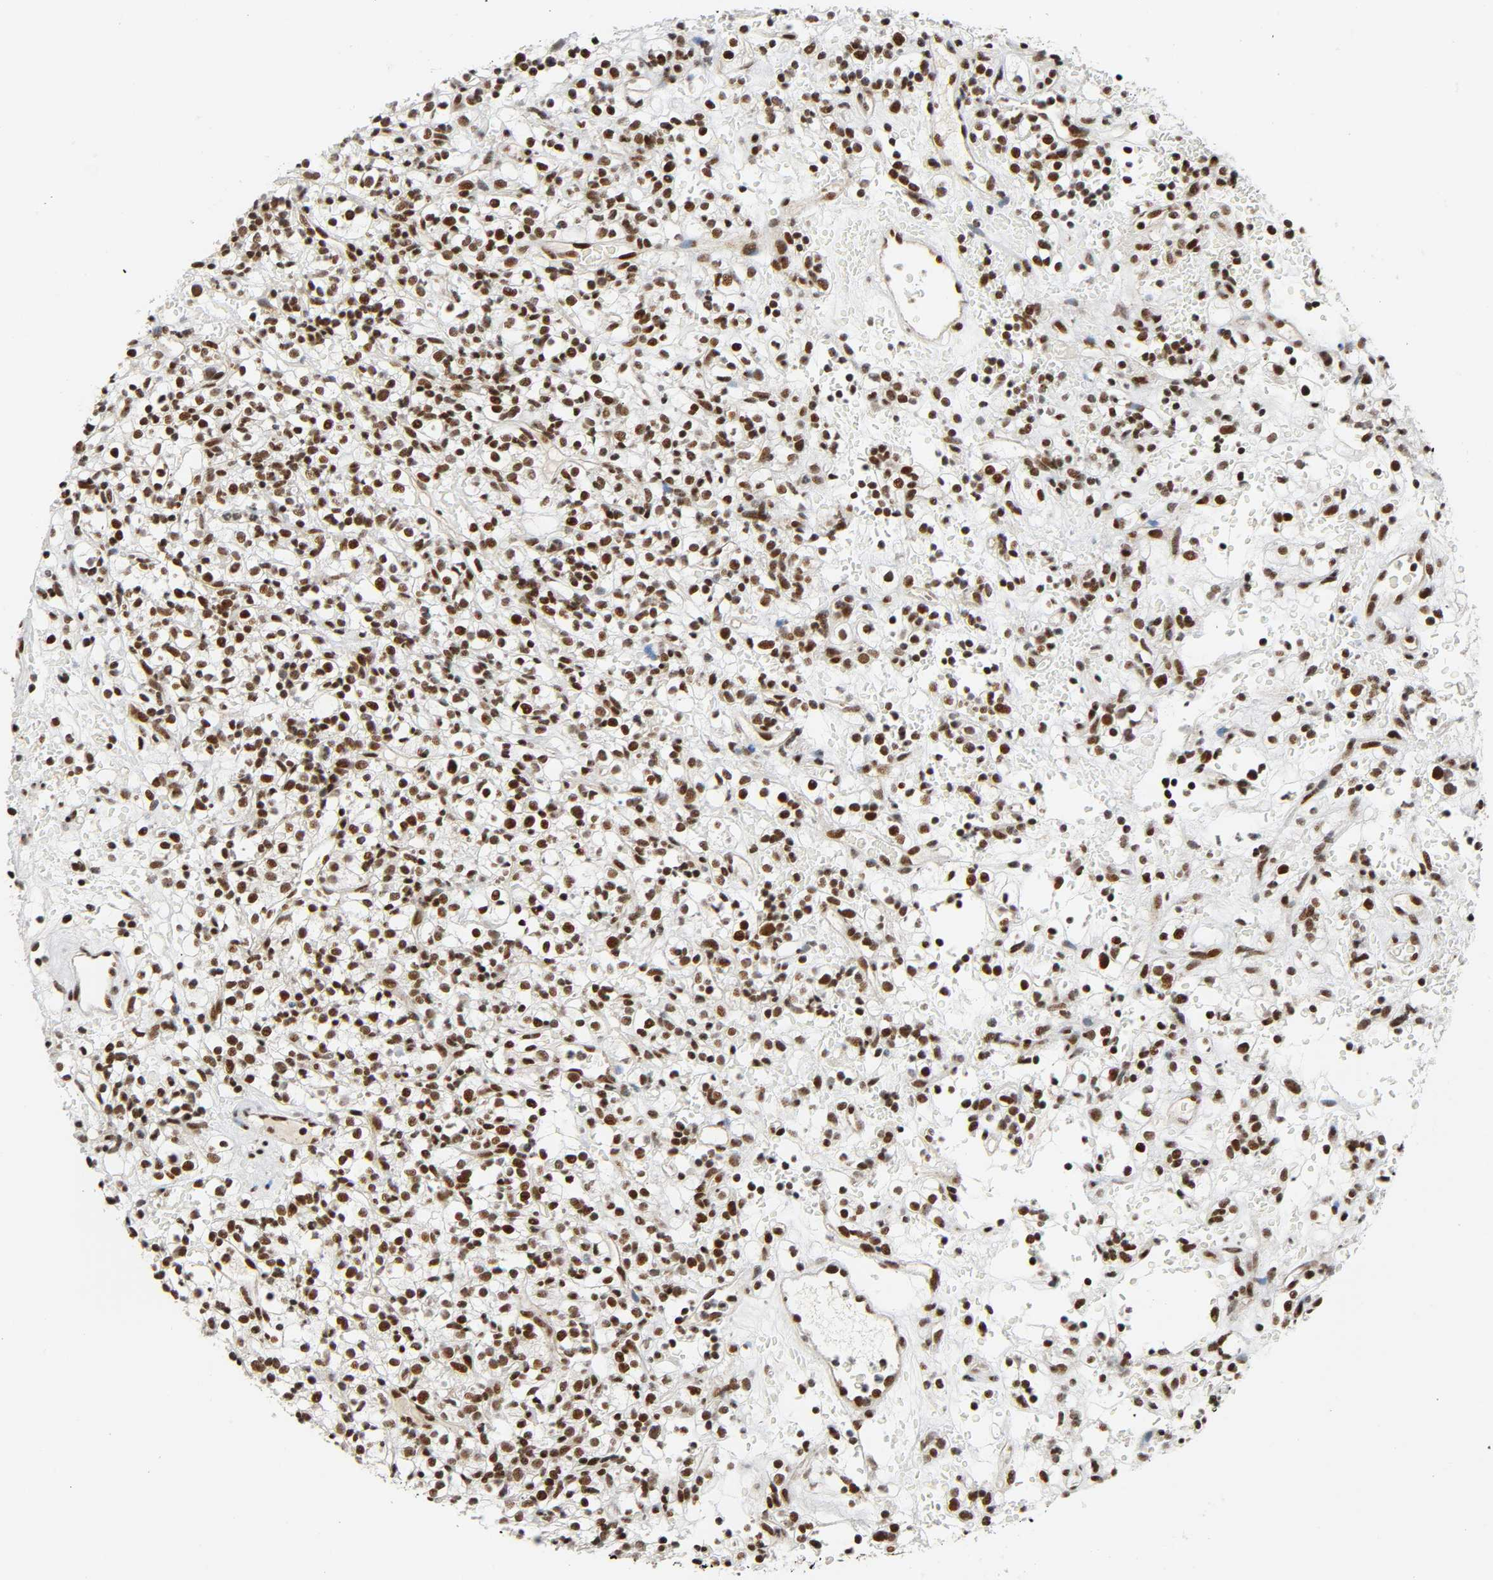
{"staining": {"intensity": "strong", "quantity": ">75%", "location": "nuclear"}, "tissue": "renal cancer", "cell_type": "Tumor cells", "image_type": "cancer", "snomed": [{"axis": "morphology", "description": "Normal tissue, NOS"}, {"axis": "morphology", "description": "Adenocarcinoma, NOS"}, {"axis": "topography", "description": "Kidney"}], "caption": "Protein expression analysis of renal cancer displays strong nuclear expression in approximately >75% of tumor cells. The protein is shown in brown color, while the nuclei are stained blue.", "gene": "CDK9", "patient": {"sex": "female", "age": 72}}